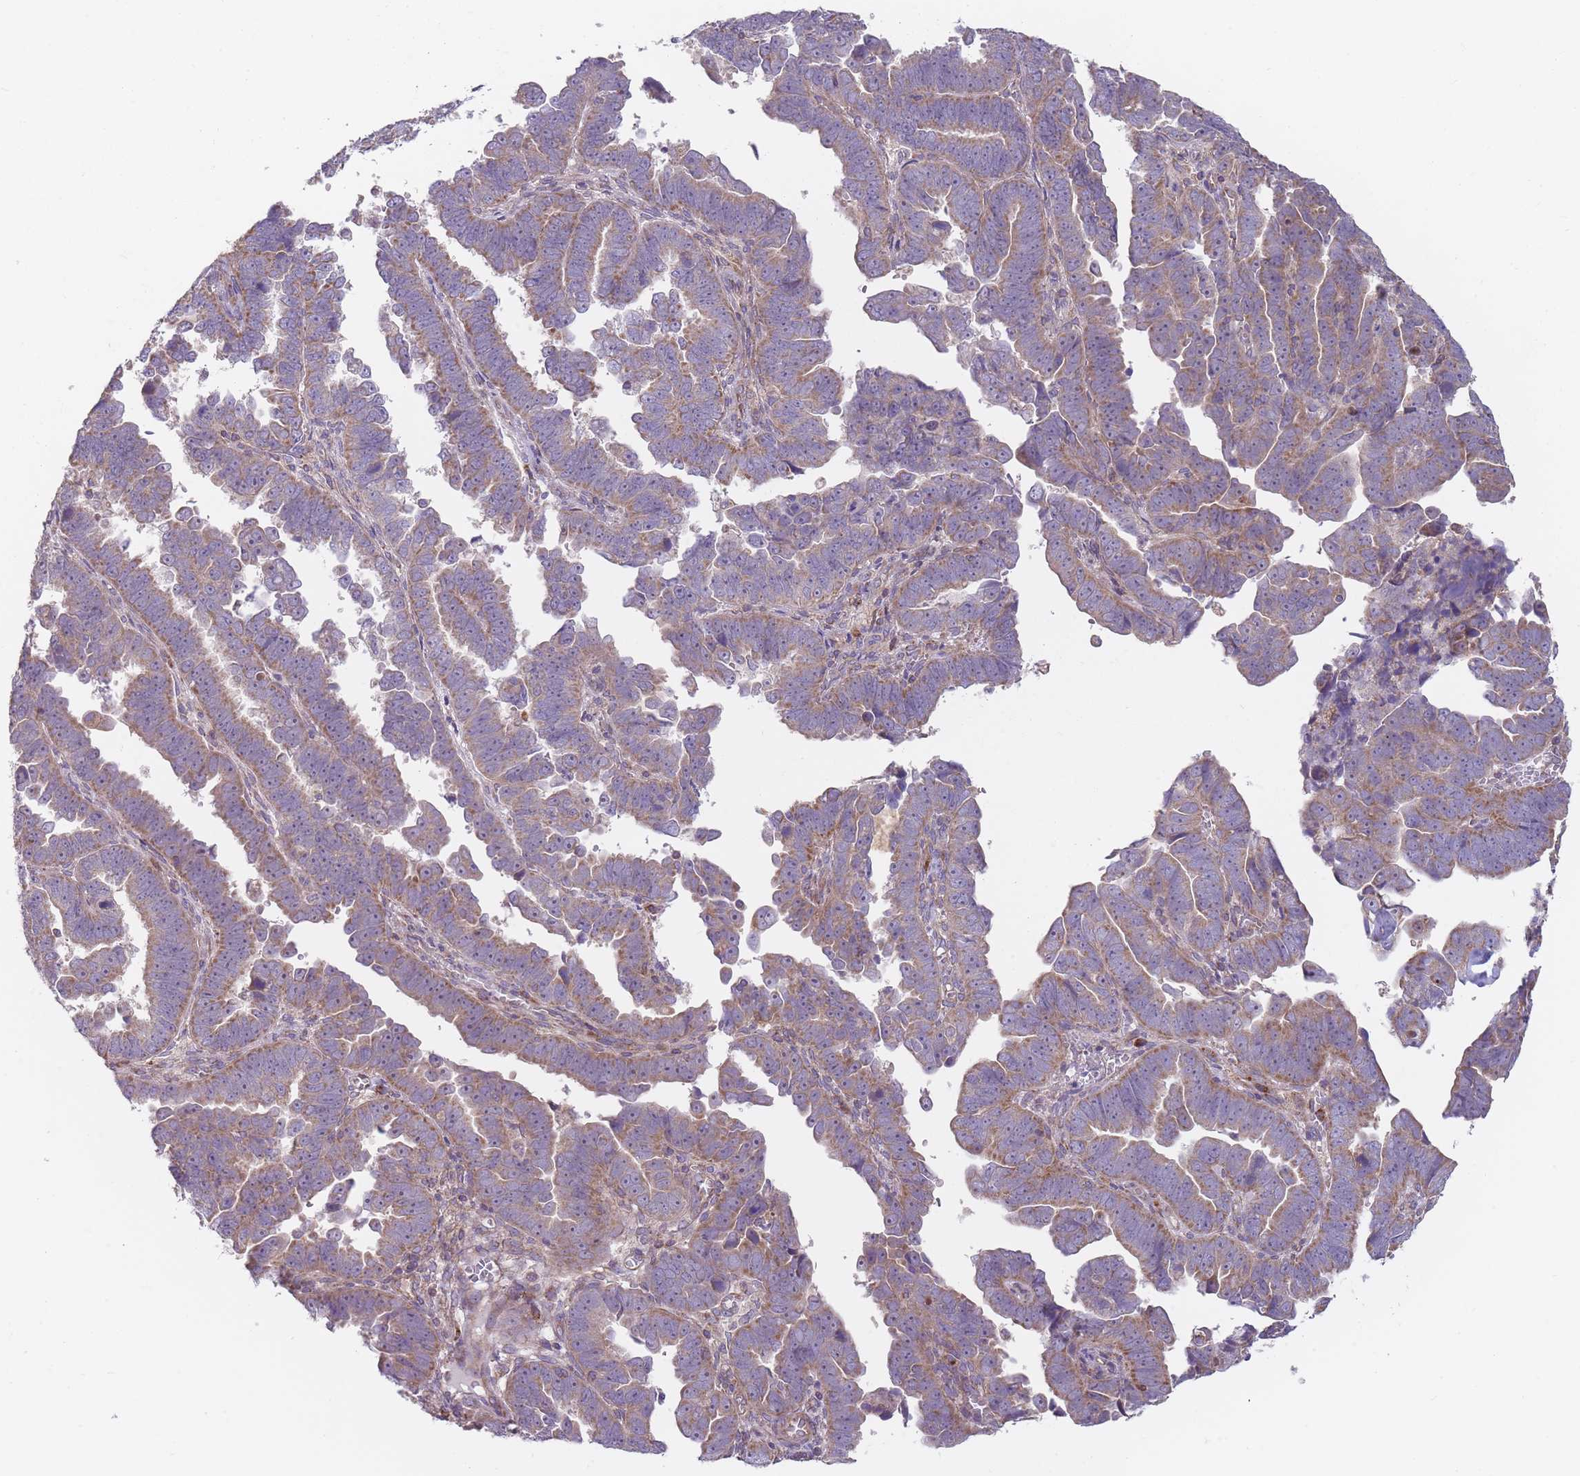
{"staining": {"intensity": "moderate", "quantity": ">75%", "location": "cytoplasmic/membranous"}, "tissue": "endometrial cancer", "cell_type": "Tumor cells", "image_type": "cancer", "snomed": [{"axis": "morphology", "description": "Adenocarcinoma, NOS"}, {"axis": "topography", "description": "Endometrium"}], "caption": "A histopathology image showing moderate cytoplasmic/membranous expression in about >75% of tumor cells in endometrial cancer, as visualized by brown immunohistochemical staining.", "gene": "NDUFA9", "patient": {"sex": "female", "age": 75}}